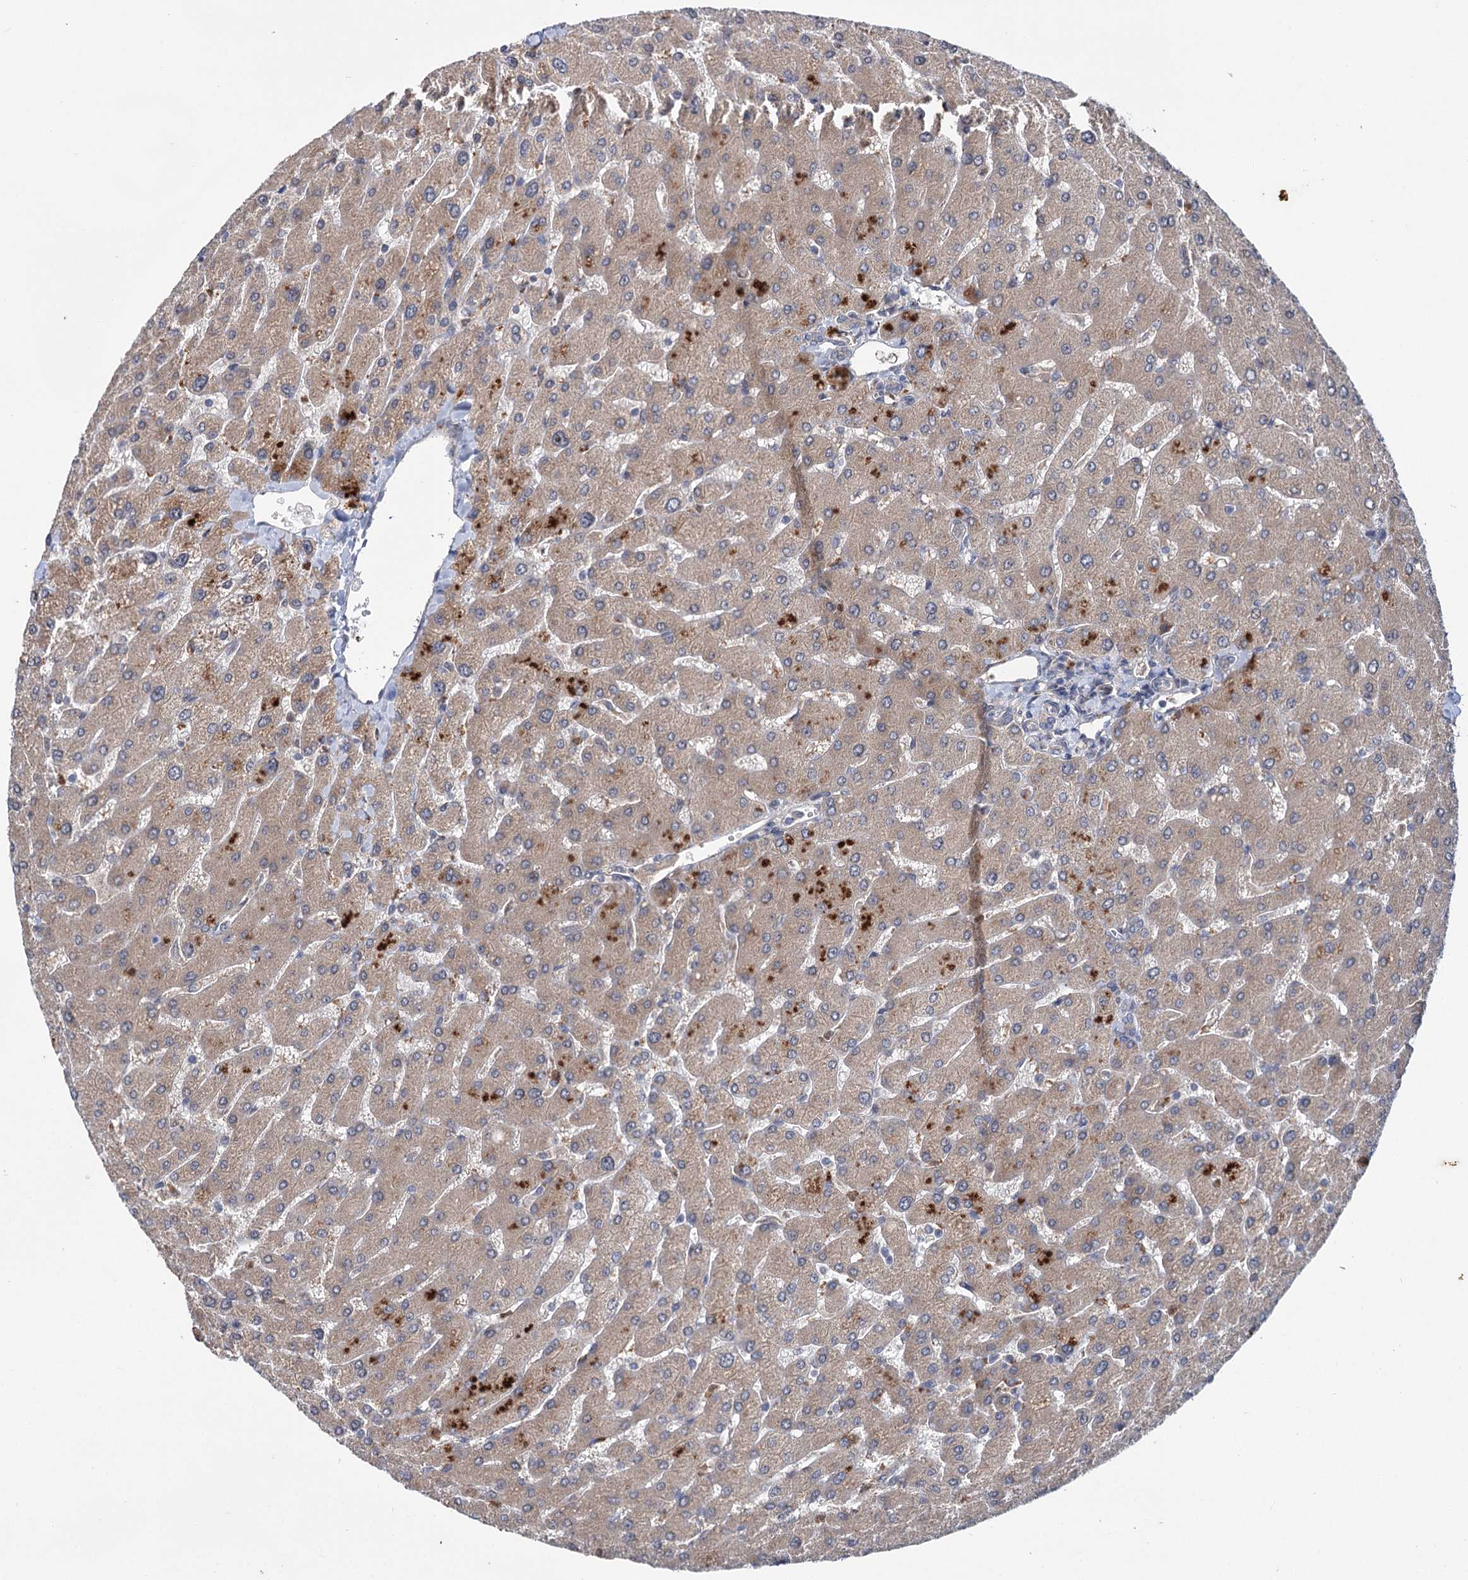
{"staining": {"intensity": "negative", "quantity": "none", "location": "none"}, "tissue": "liver", "cell_type": "Cholangiocytes", "image_type": "normal", "snomed": [{"axis": "morphology", "description": "Normal tissue, NOS"}, {"axis": "topography", "description": "Liver"}], "caption": "Photomicrograph shows no protein positivity in cholangiocytes of normal liver. (Stains: DAB IHC with hematoxylin counter stain, Microscopy: brightfield microscopy at high magnification).", "gene": "PTPN3", "patient": {"sex": "male", "age": 55}}